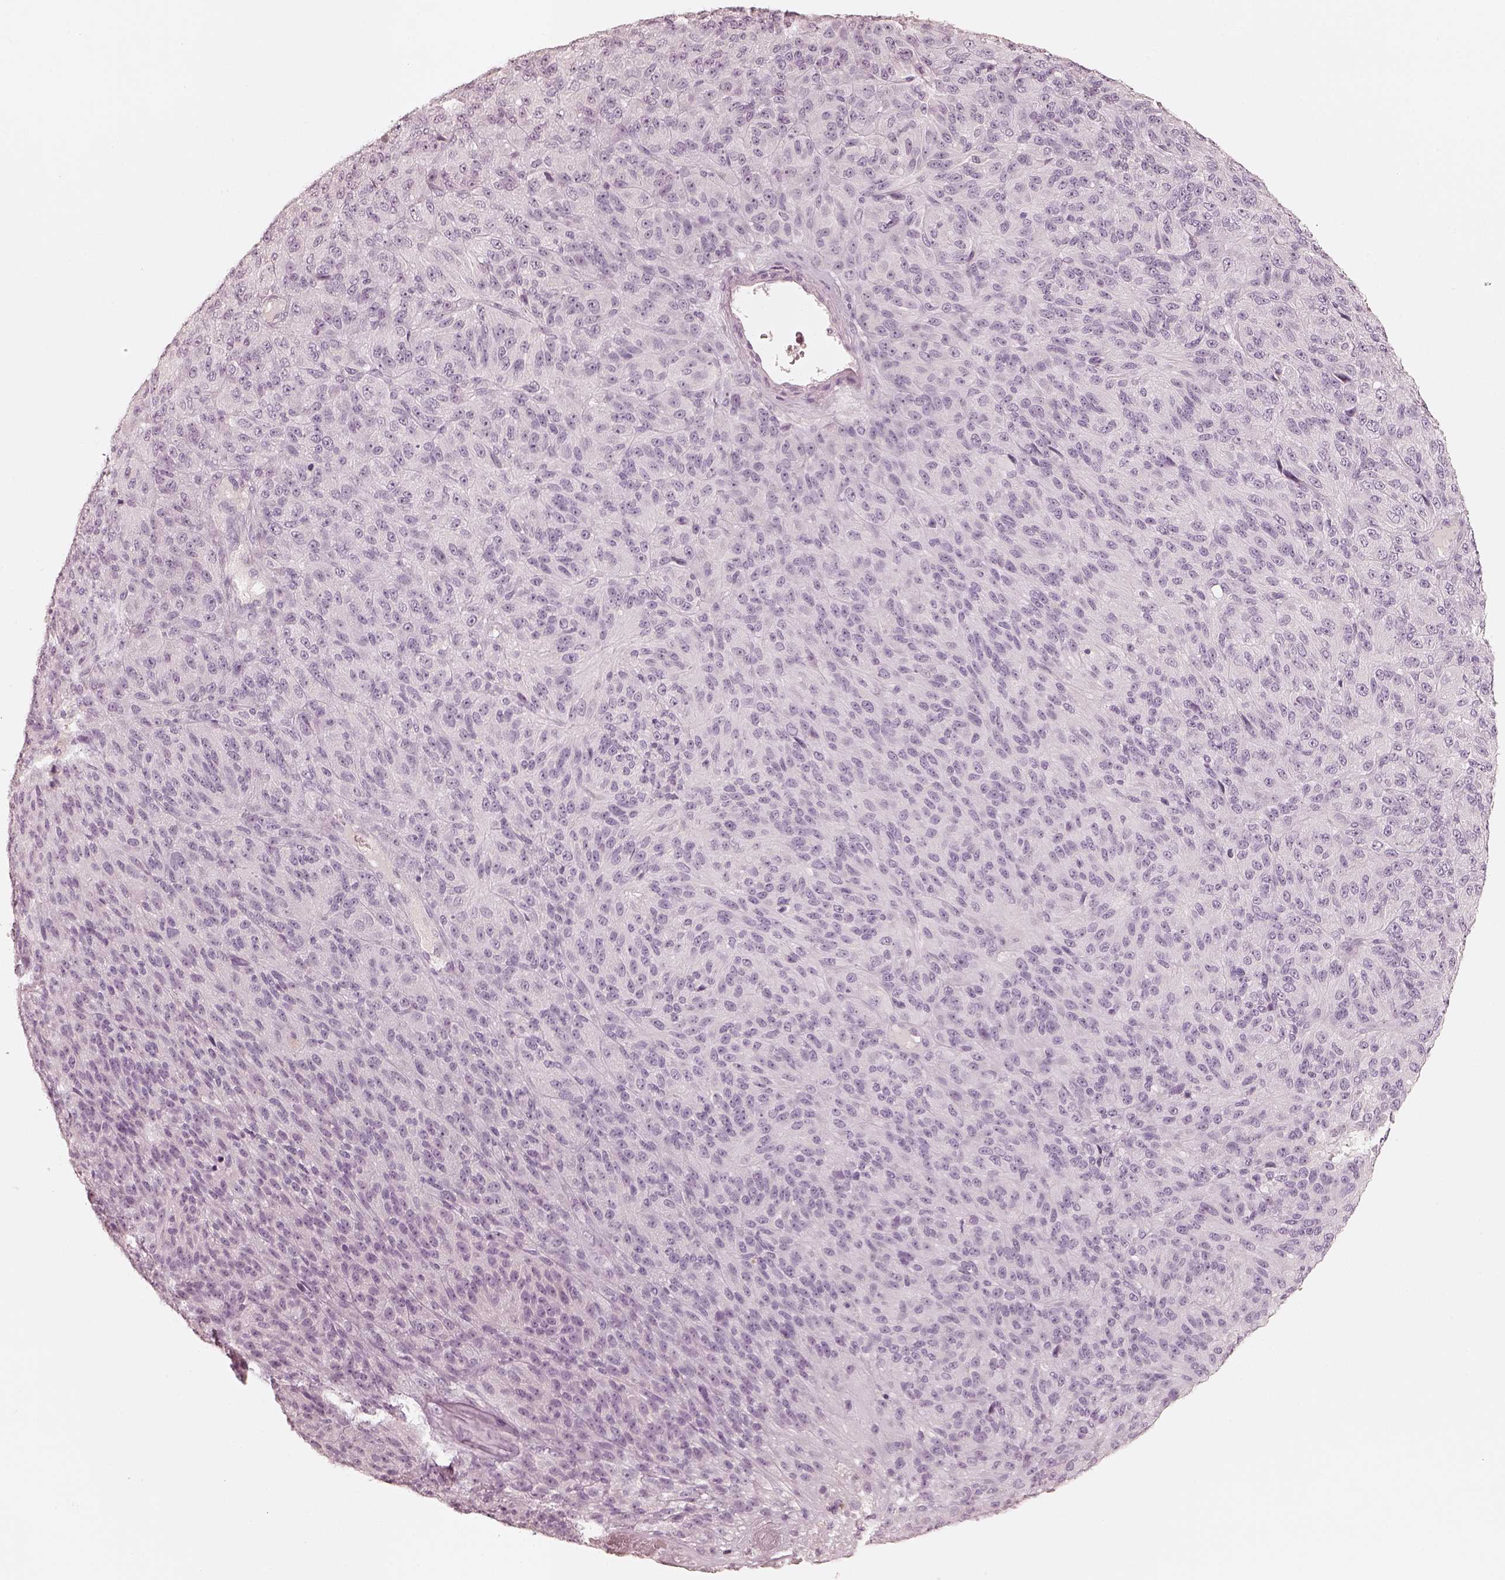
{"staining": {"intensity": "negative", "quantity": "none", "location": "none"}, "tissue": "melanoma", "cell_type": "Tumor cells", "image_type": "cancer", "snomed": [{"axis": "morphology", "description": "Malignant melanoma, Metastatic site"}, {"axis": "topography", "description": "Brain"}], "caption": "Melanoma was stained to show a protein in brown. There is no significant positivity in tumor cells.", "gene": "KRT82", "patient": {"sex": "female", "age": 56}}